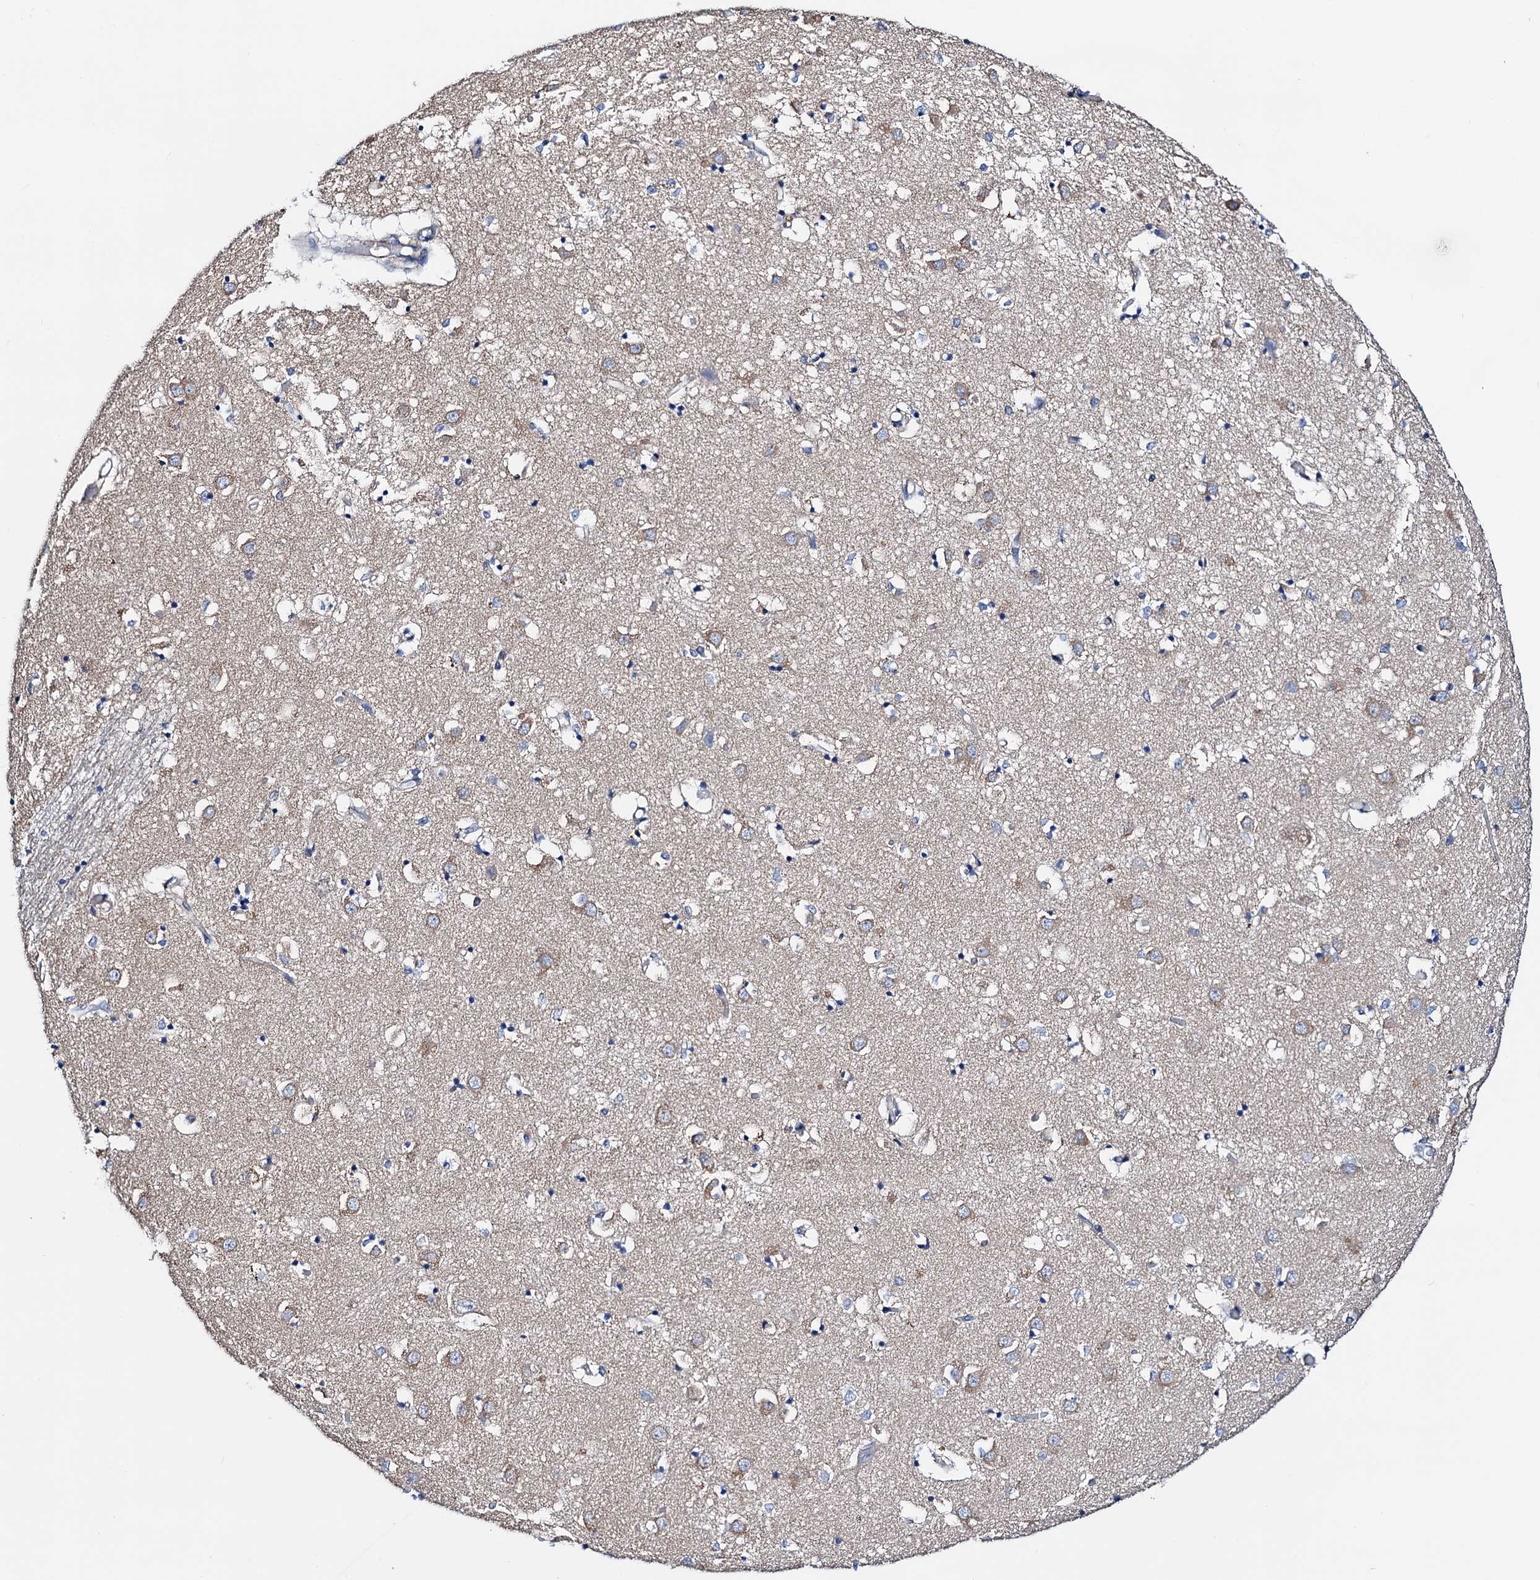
{"staining": {"intensity": "negative", "quantity": "none", "location": "none"}, "tissue": "caudate", "cell_type": "Glial cells", "image_type": "normal", "snomed": [{"axis": "morphology", "description": "Normal tissue, NOS"}, {"axis": "topography", "description": "Lateral ventricle wall"}], "caption": "Caudate stained for a protein using IHC exhibits no positivity glial cells.", "gene": "GCOM1", "patient": {"sex": "male", "age": 70}}